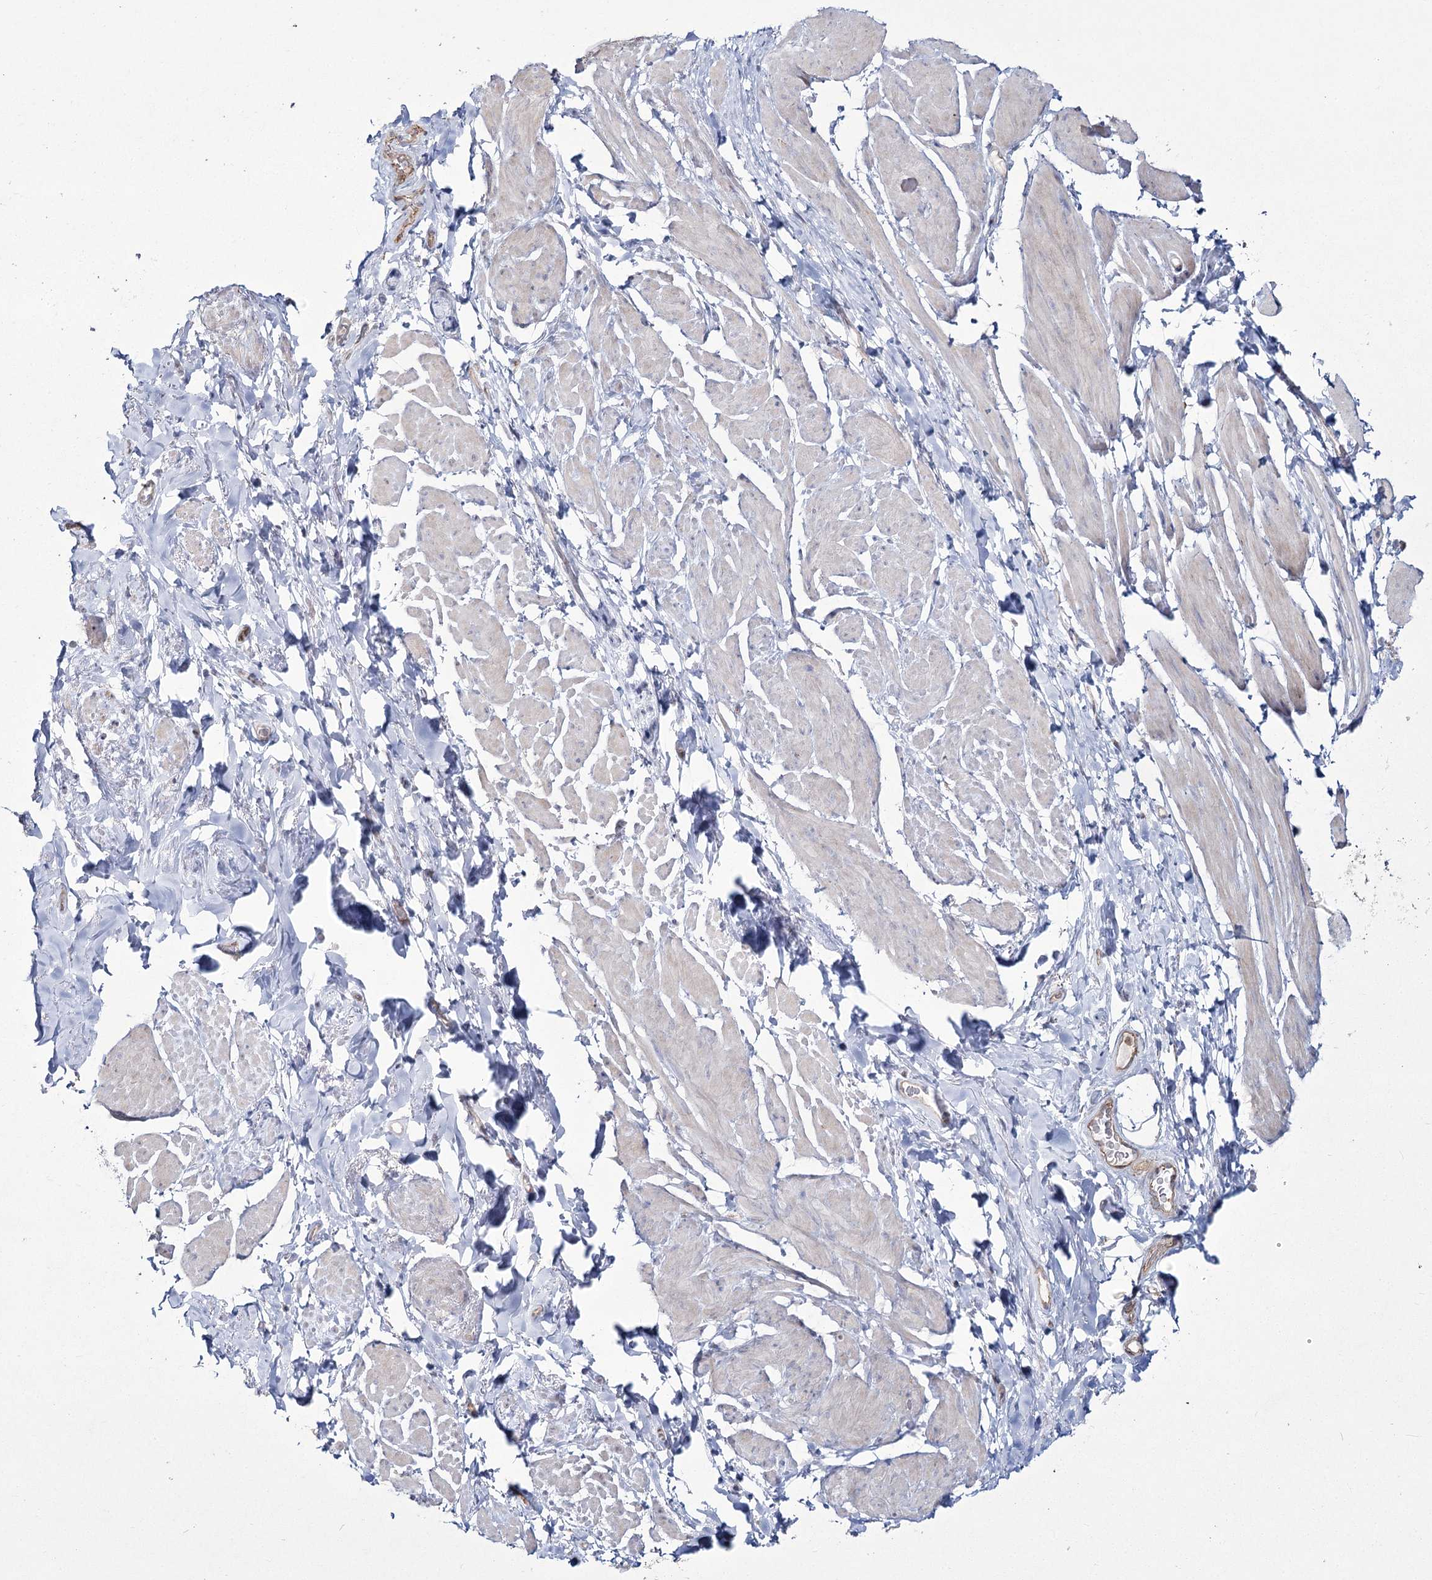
{"staining": {"intensity": "negative", "quantity": "none", "location": "none"}, "tissue": "smooth muscle", "cell_type": "Smooth muscle cells", "image_type": "normal", "snomed": [{"axis": "morphology", "description": "Normal tissue, NOS"}, {"axis": "topography", "description": "Smooth muscle"}, {"axis": "topography", "description": "Peripheral nerve tissue"}], "caption": "Immunohistochemistry image of normal human smooth muscle stained for a protein (brown), which shows no positivity in smooth muscle cells.", "gene": "ME3", "patient": {"sex": "male", "age": 69}}